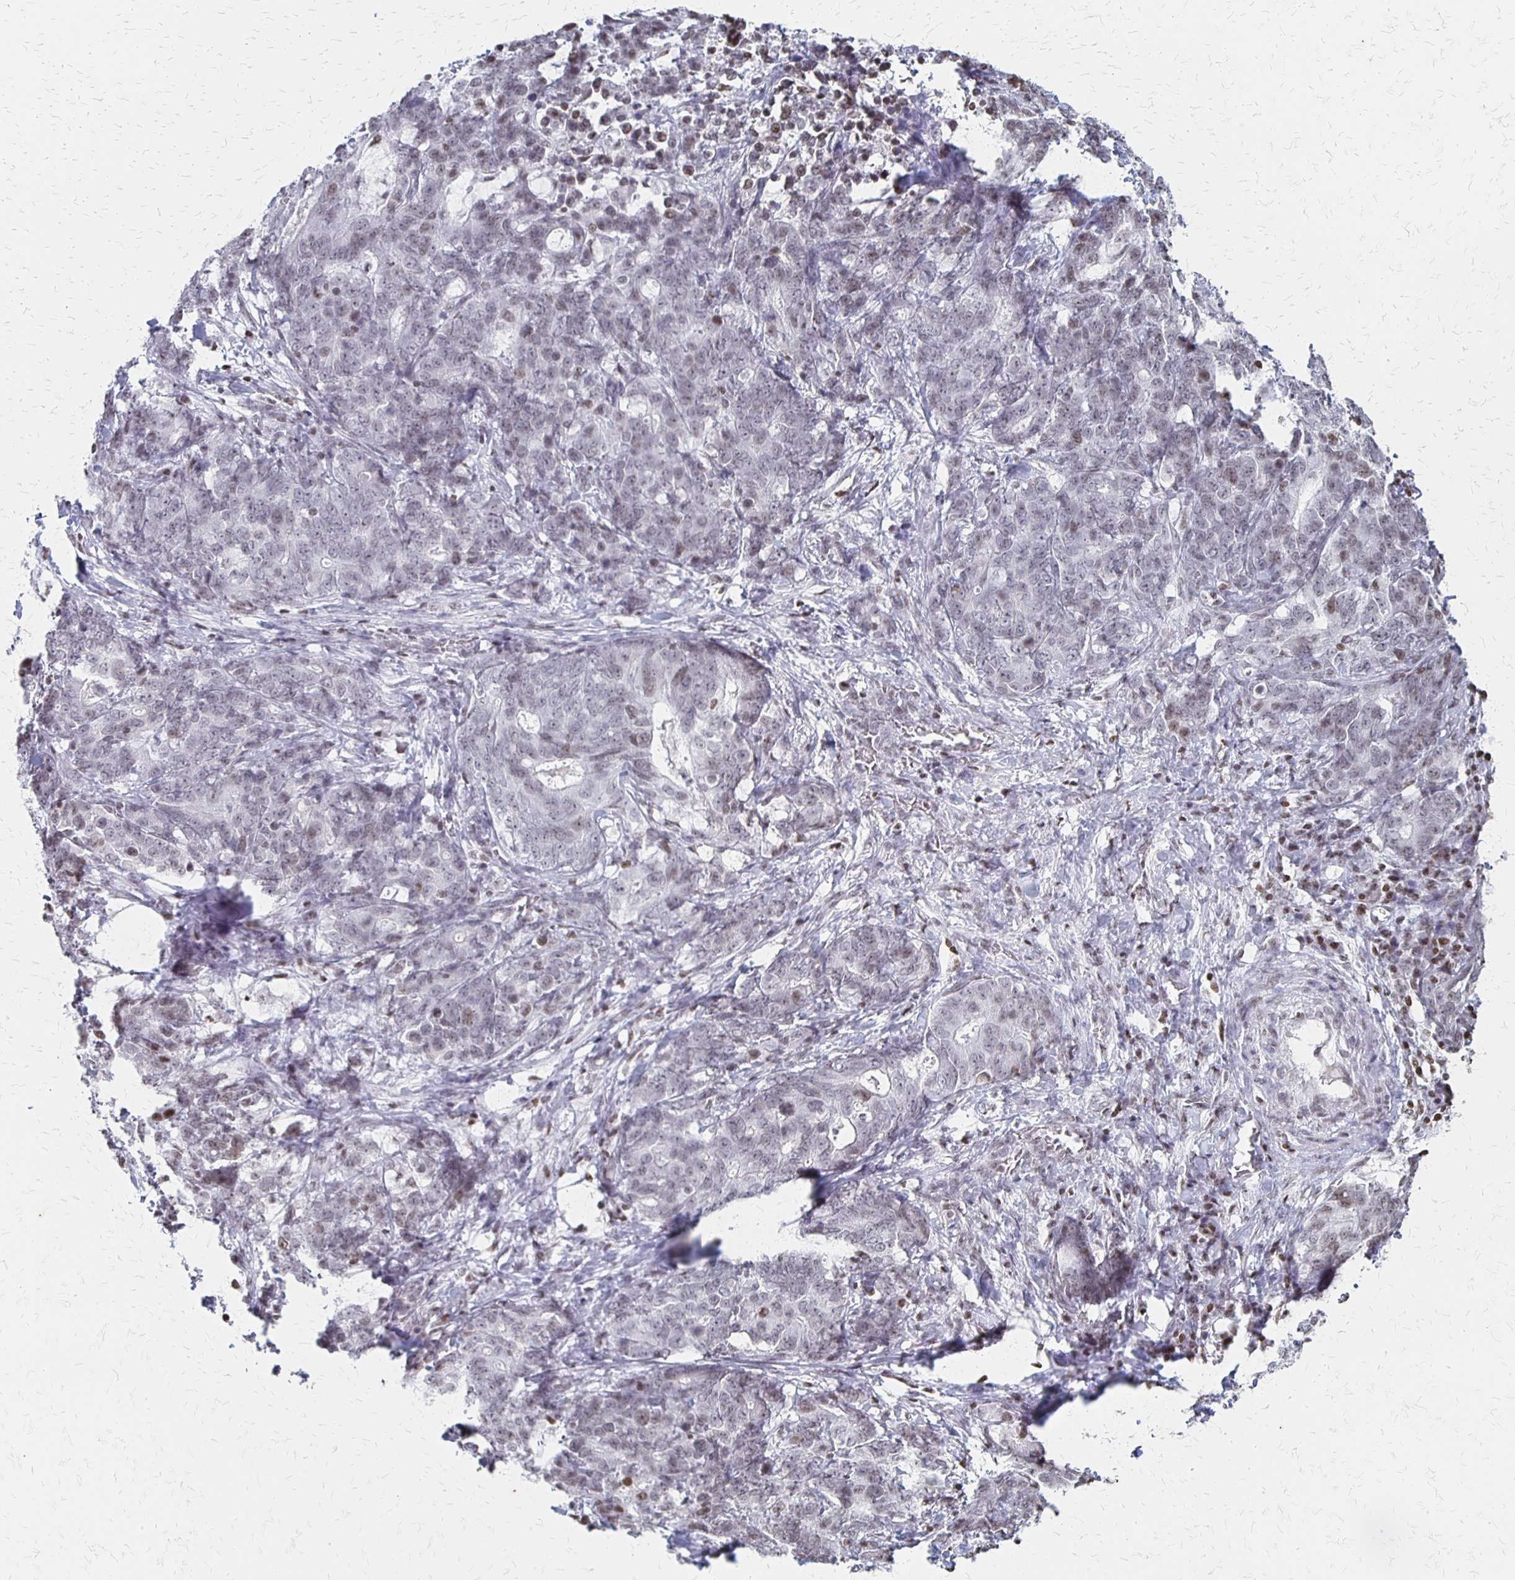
{"staining": {"intensity": "weak", "quantity": "<25%", "location": "nuclear"}, "tissue": "stomach cancer", "cell_type": "Tumor cells", "image_type": "cancer", "snomed": [{"axis": "morphology", "description": "Normal tissue, NOS"}, {"axis": "morphology", "description": "Adenocarcinoma, NOS"}, {"axis": "topography", "description": "Stomach"}], "caption": "The immunohistochemistry histopathology image has no significant positivity in tumor cells of stomach cancer (adenocarcinoma) tissue.", "gene": "ZNF280C", "patient": {"sex": "female", "age": 64}}